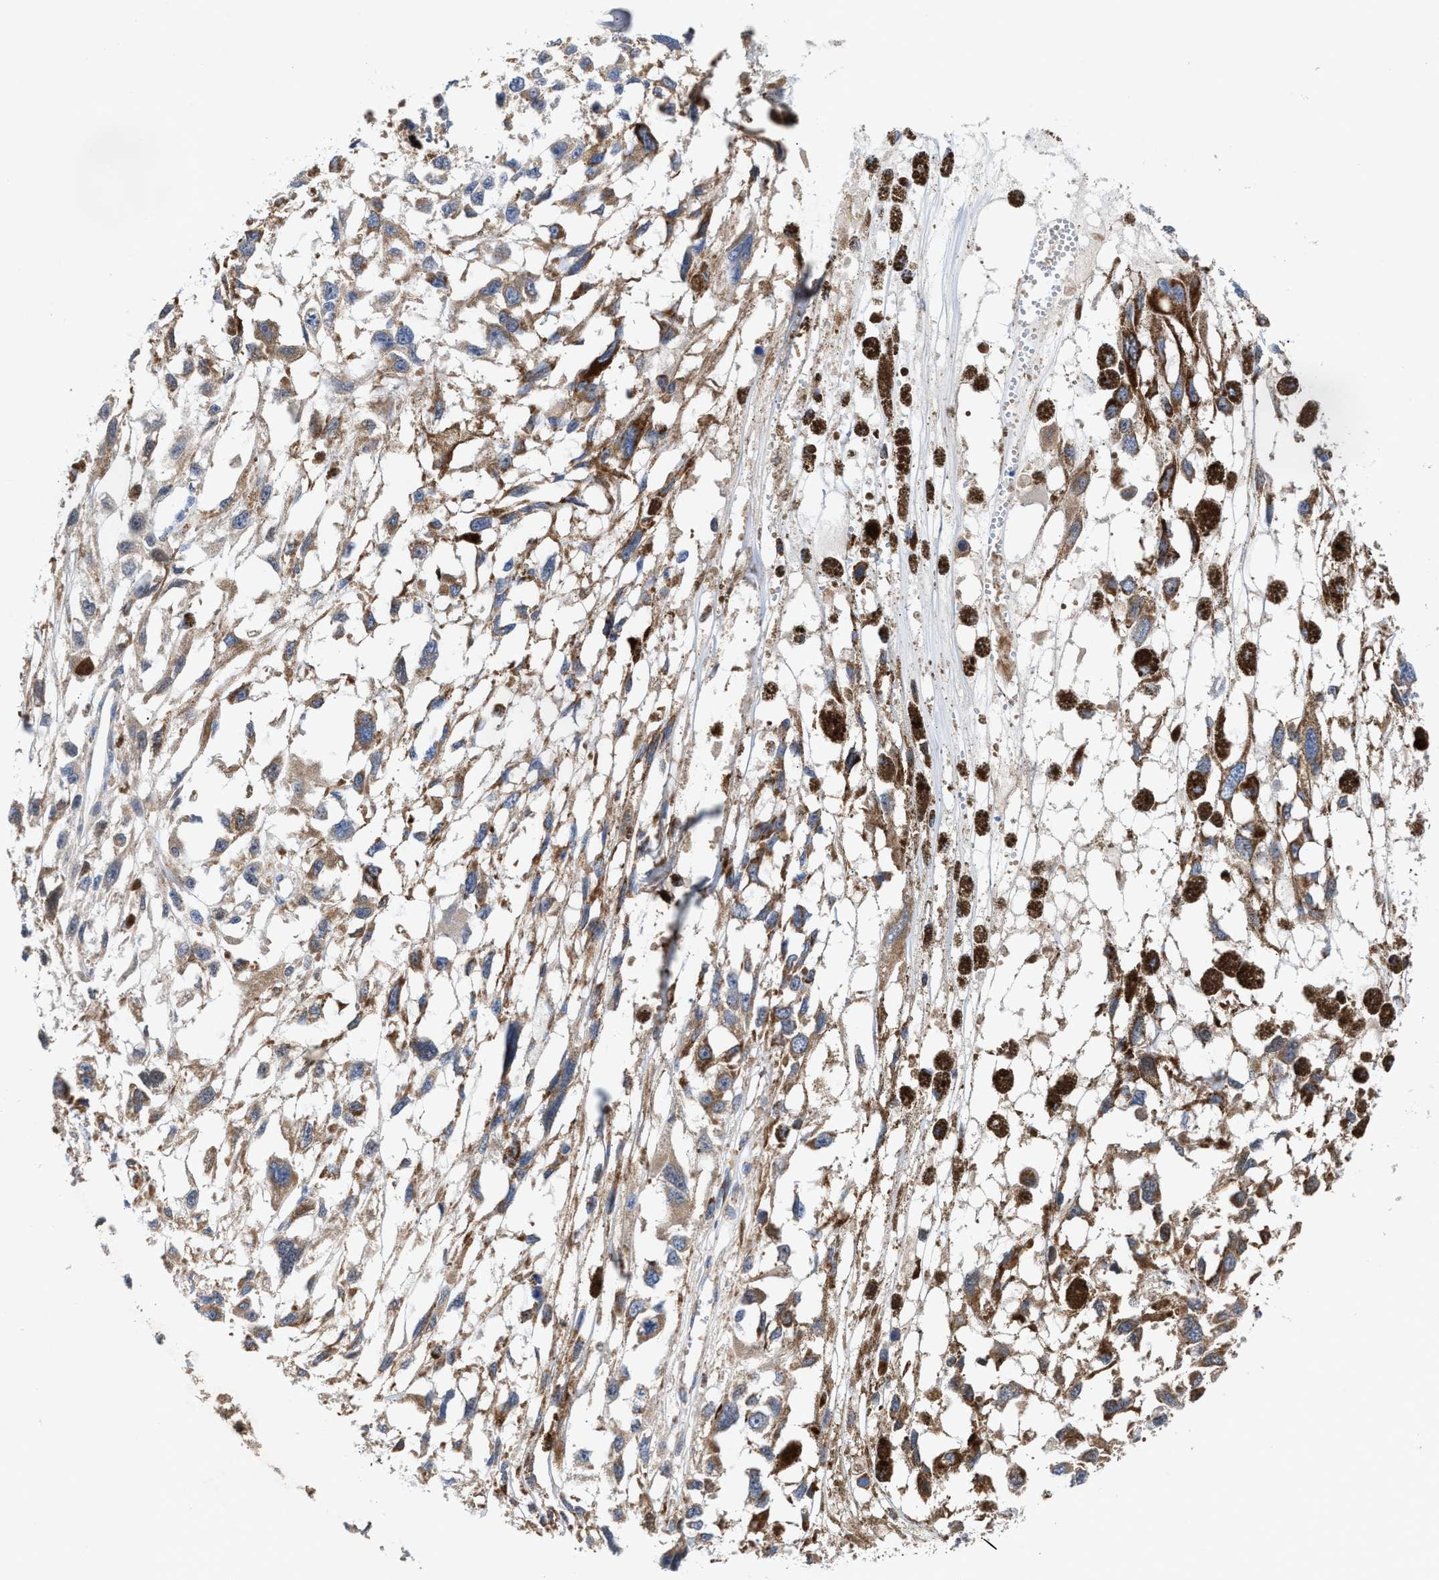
{"staining": {"intensity": "weak", "quantity": "25%-75%", "location": "cytoplasmic/membranous"}, "tissue": "melanoma", "cell_type": "Tumor cells", "image_type": "cancer", "snomed": [{"axis": "morphology", "description": "Malignant melanoma, Metastatic site"}, {"axis": "topography", "description": "Lymph node"}], "caption": "Immunohistochemical staining of malignant melanoma (metastatic site) exhibits weak cytoplasmic/membranous protein expression in about 25%-75% of tumor cells.", "gene": "MECR", "patient": {"sex": "male", "age": 59}}